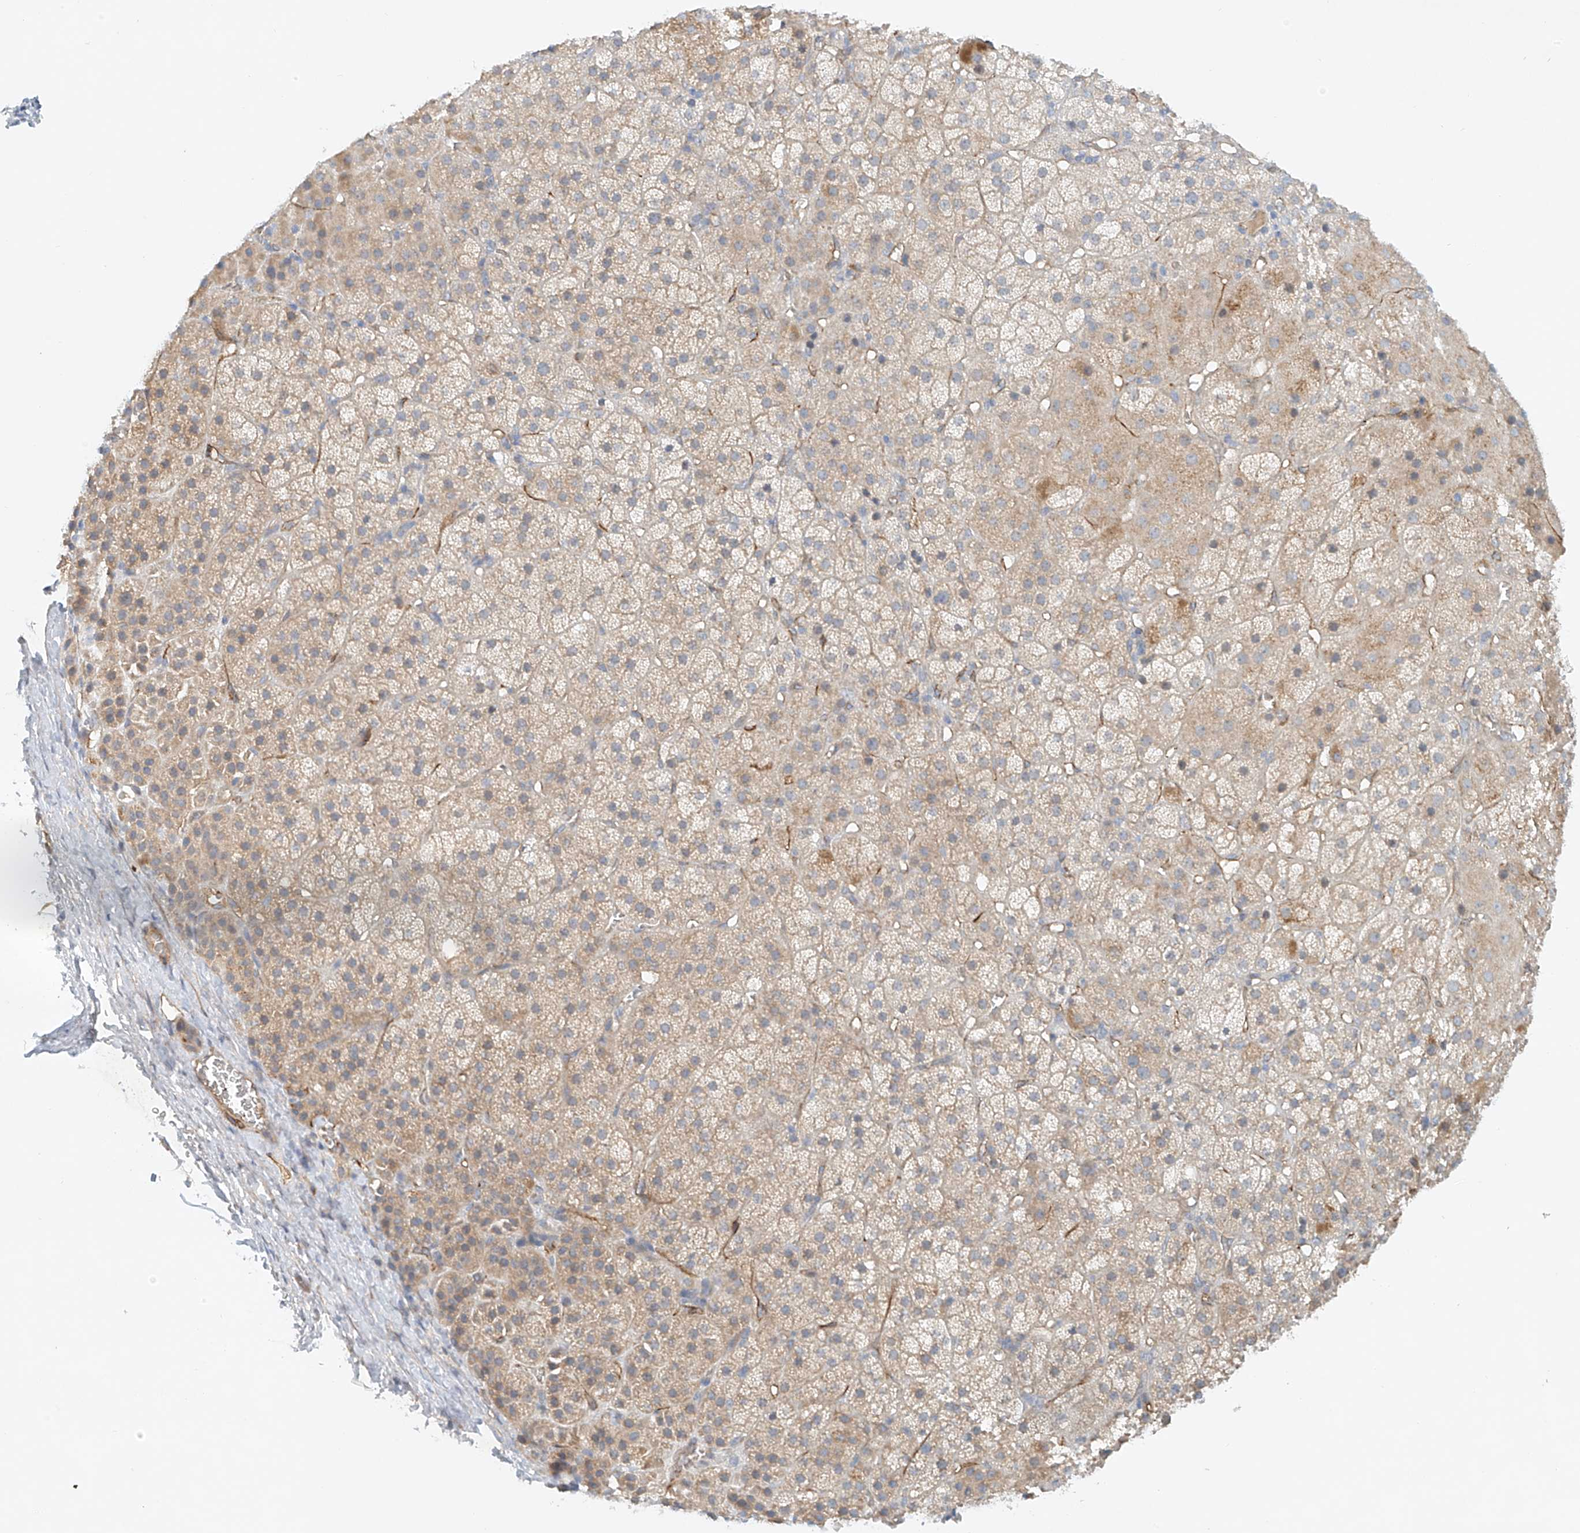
{"staining": {"intensity": "weak", "quantity": "<25%", "location": "cytoplasmic/membranous"}, "tissue": "adrenal gland", "cell_type": "Glandular cells", "image_type": "normal", "snomed": [{"axis": "morphology", "description": "Normal tissue, NOS"}, {"axis": "topography", "description": "Adrenal gland"}], "caption": "Adrenal gland was stained to show a protein in brown. There is no significant staining in glandular cells. (DAB IHC visualized using brightfield microscopy, high magnification).", "gene": "ENSG00000266202", "patient": {"sex": "female", "age": 57}}